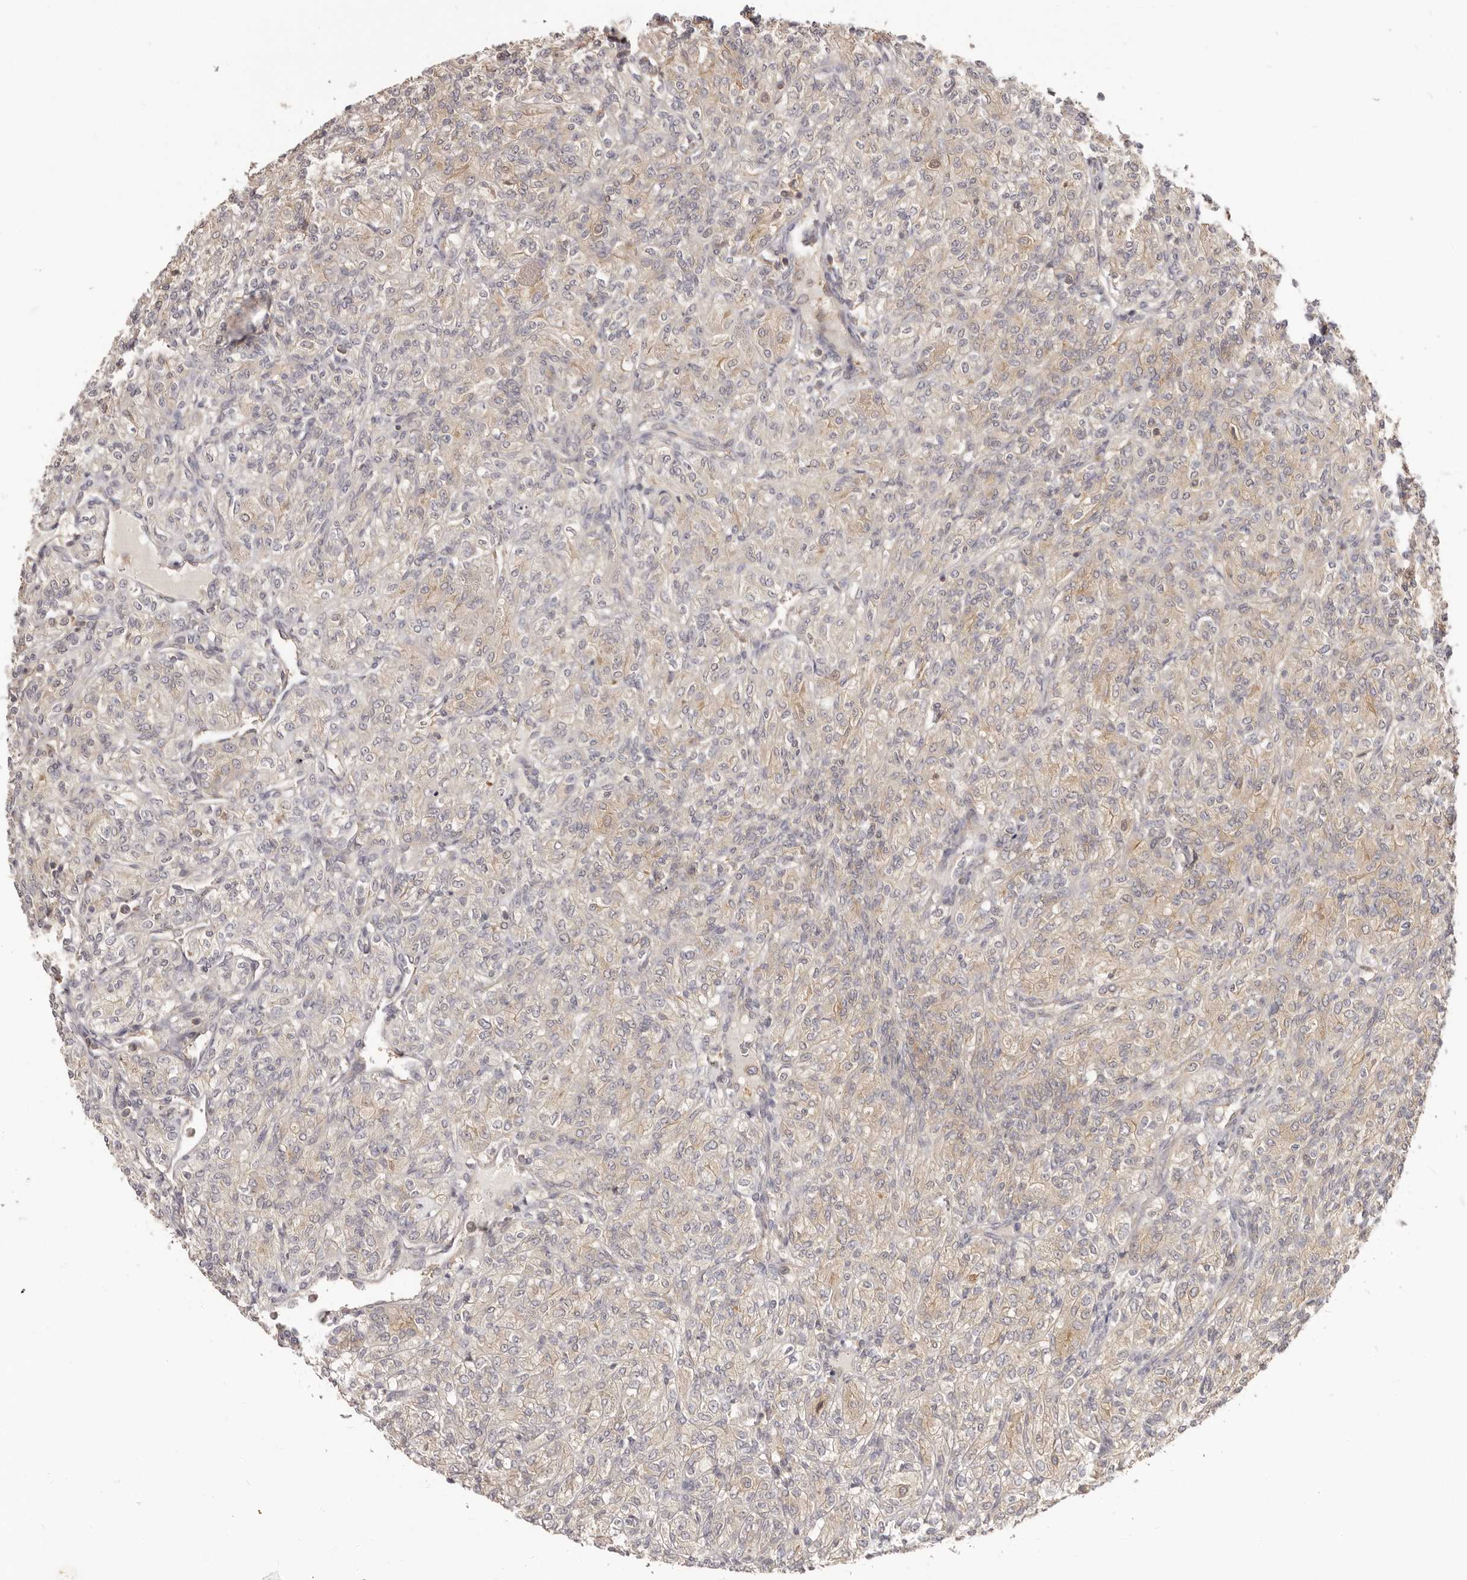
{"staining": {"intensity": "weak", "quantity": "<25%", "location": "cytoplasmic/membranous"}, "tissue": "renal cancer", "cell_type": "Tumor cells", "image_type": "cancer", "snomed": [{"axis": "morphology", "description": "Adenocarcinoma, NOS"}, {"axis": "topography", "description": "Kidney"}], "caption": "Human renal cancer (adenocarcinoma) stained for a protein using immunohistochemistry (IHC) exhibits no expression in tumor cells.", "gene": "EEF1E1", "patient": {"sex": "male", "age": 77}}